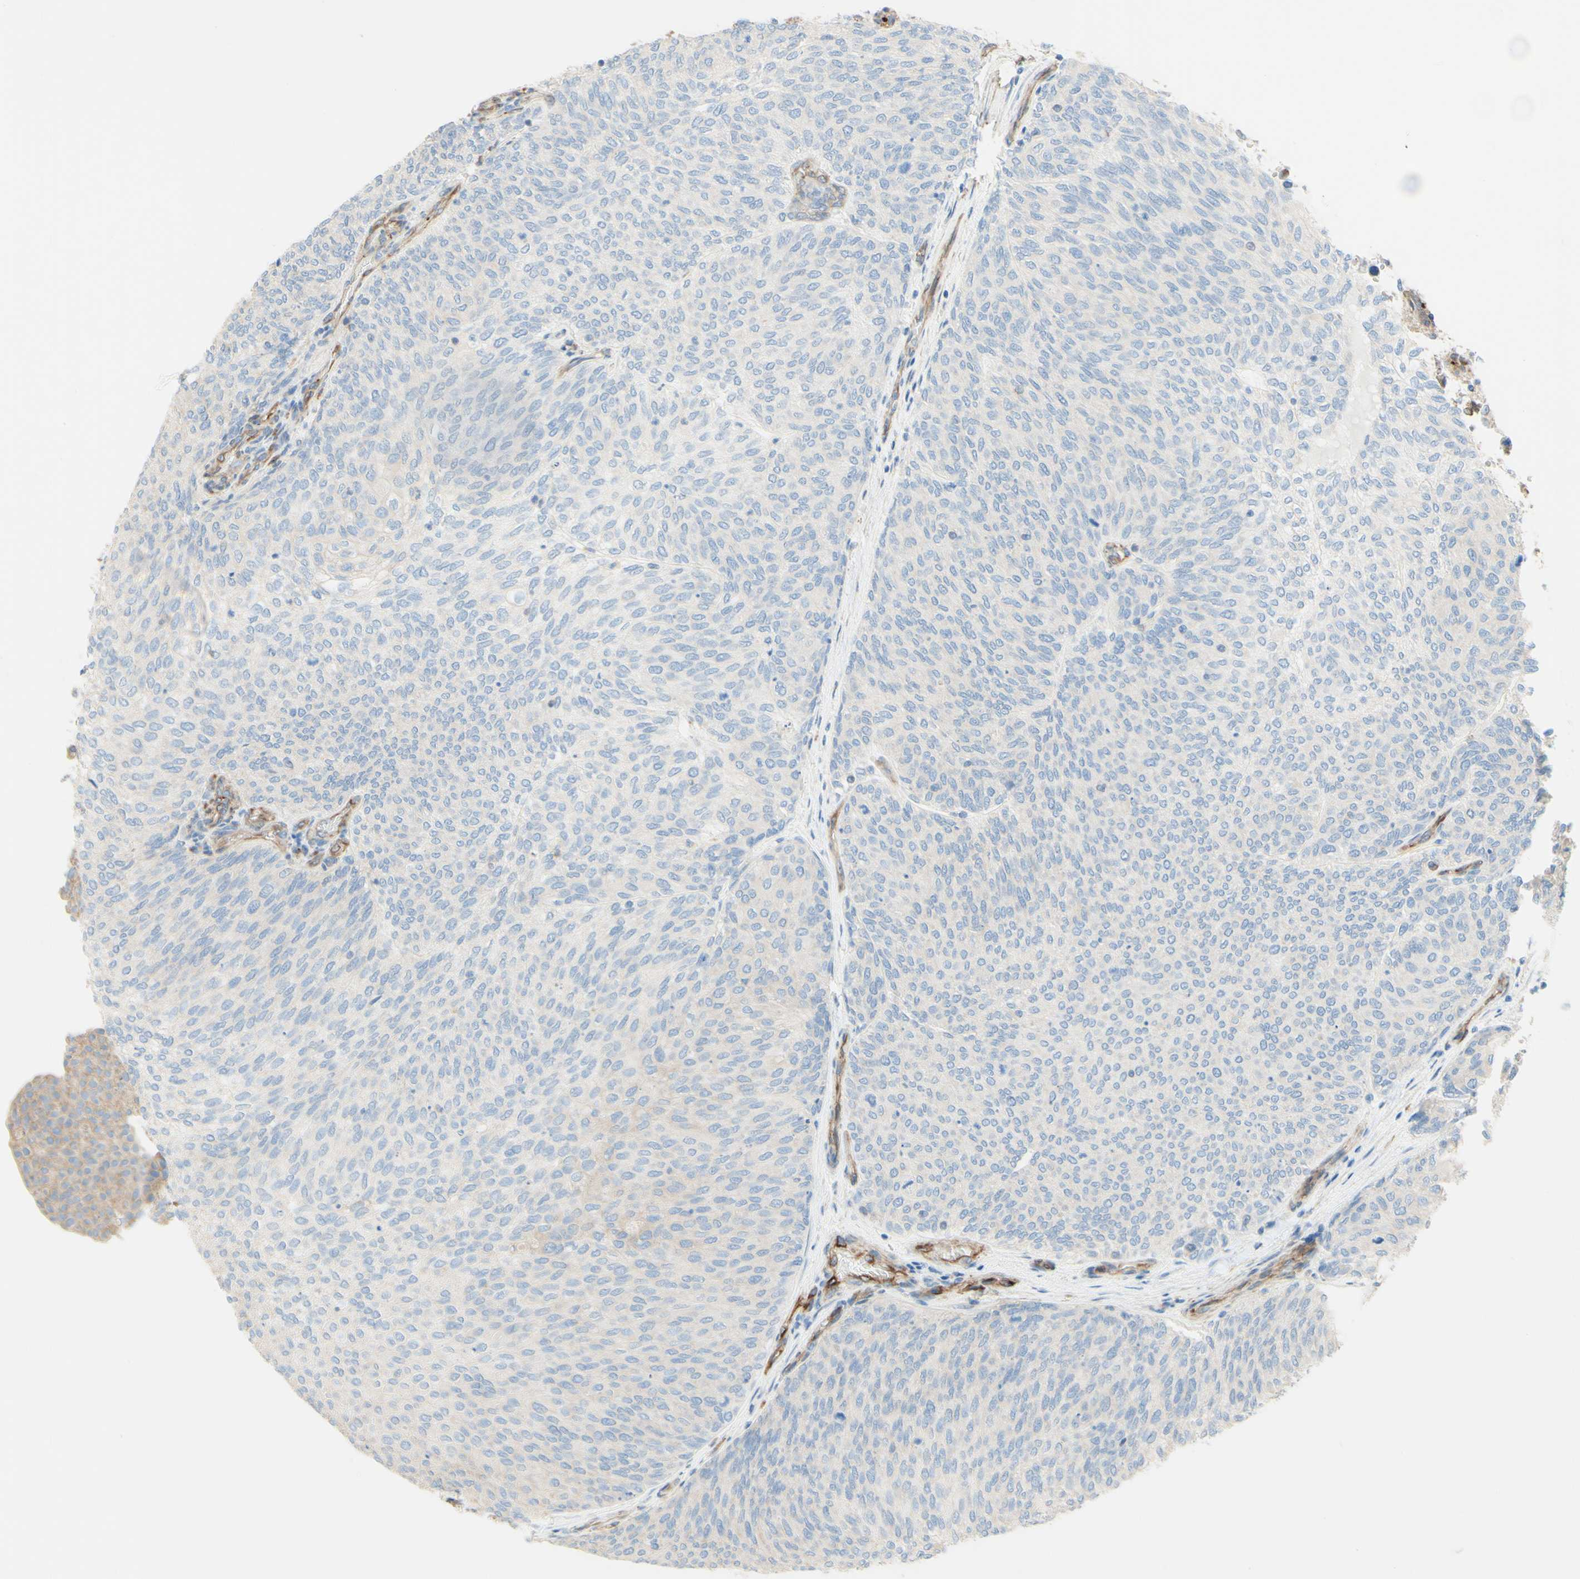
{"staining": {"intensity": "negative", "quantity": "none", "location": "none"}, "tissue": "urothelial cancer", "cell_type": "Tumor cells", "image_type": "cancer", "snomed": [{"axis": "morphology", "description": "Urothelial carcinoma, Low grade"}, {"axis": "topography", "description": "Urinary bladder"}], "caption": "This is an IHC image of human urothelial cancer. There is no positivity in tumor cells.", "gene": "ENDOD1", "patient": {"sex": "female", "age": 79}}